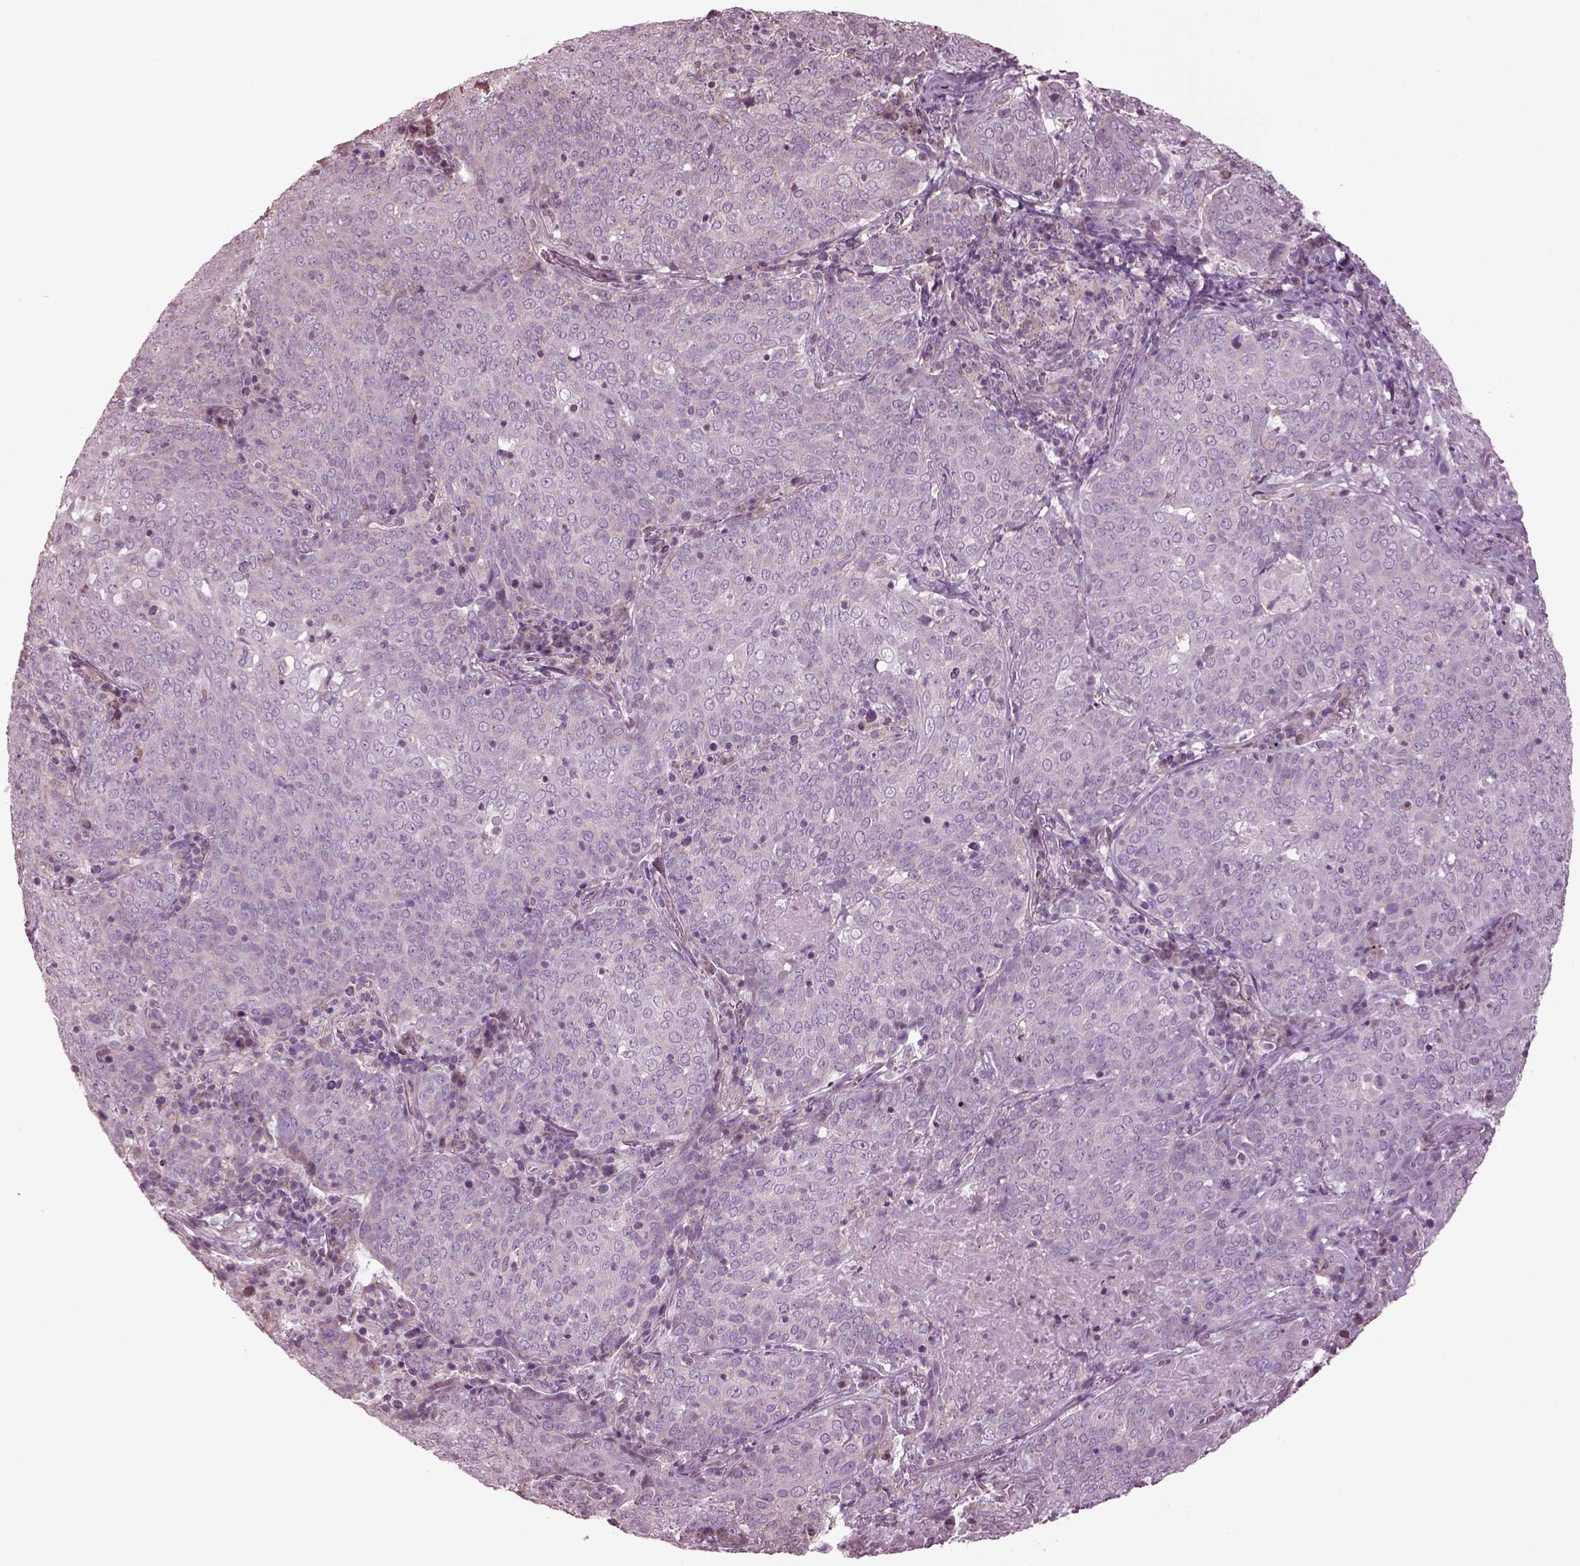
{"staining": {"intensity": "negative", "quantity": "none", "location": "none"}, "tissue": "lung cancer", "cell_type": "Tumor cells", "image_type": "cancer", "snomed": [{"axis": "morphology", "description": "Squamous cell carcinoma, NOS"}, {"axis": "topography", "description": "Lung"}], "caption": "DAB (3,3'-diaminobenzidine) immunohistochemical staining of human lung squamous cell carcinoma shows no significant expression in tumor cells. (DAB IHC with hematoxylin counter stain).", "gene": "SPATA7", "patient": {"sex": "male", "age": 82}}